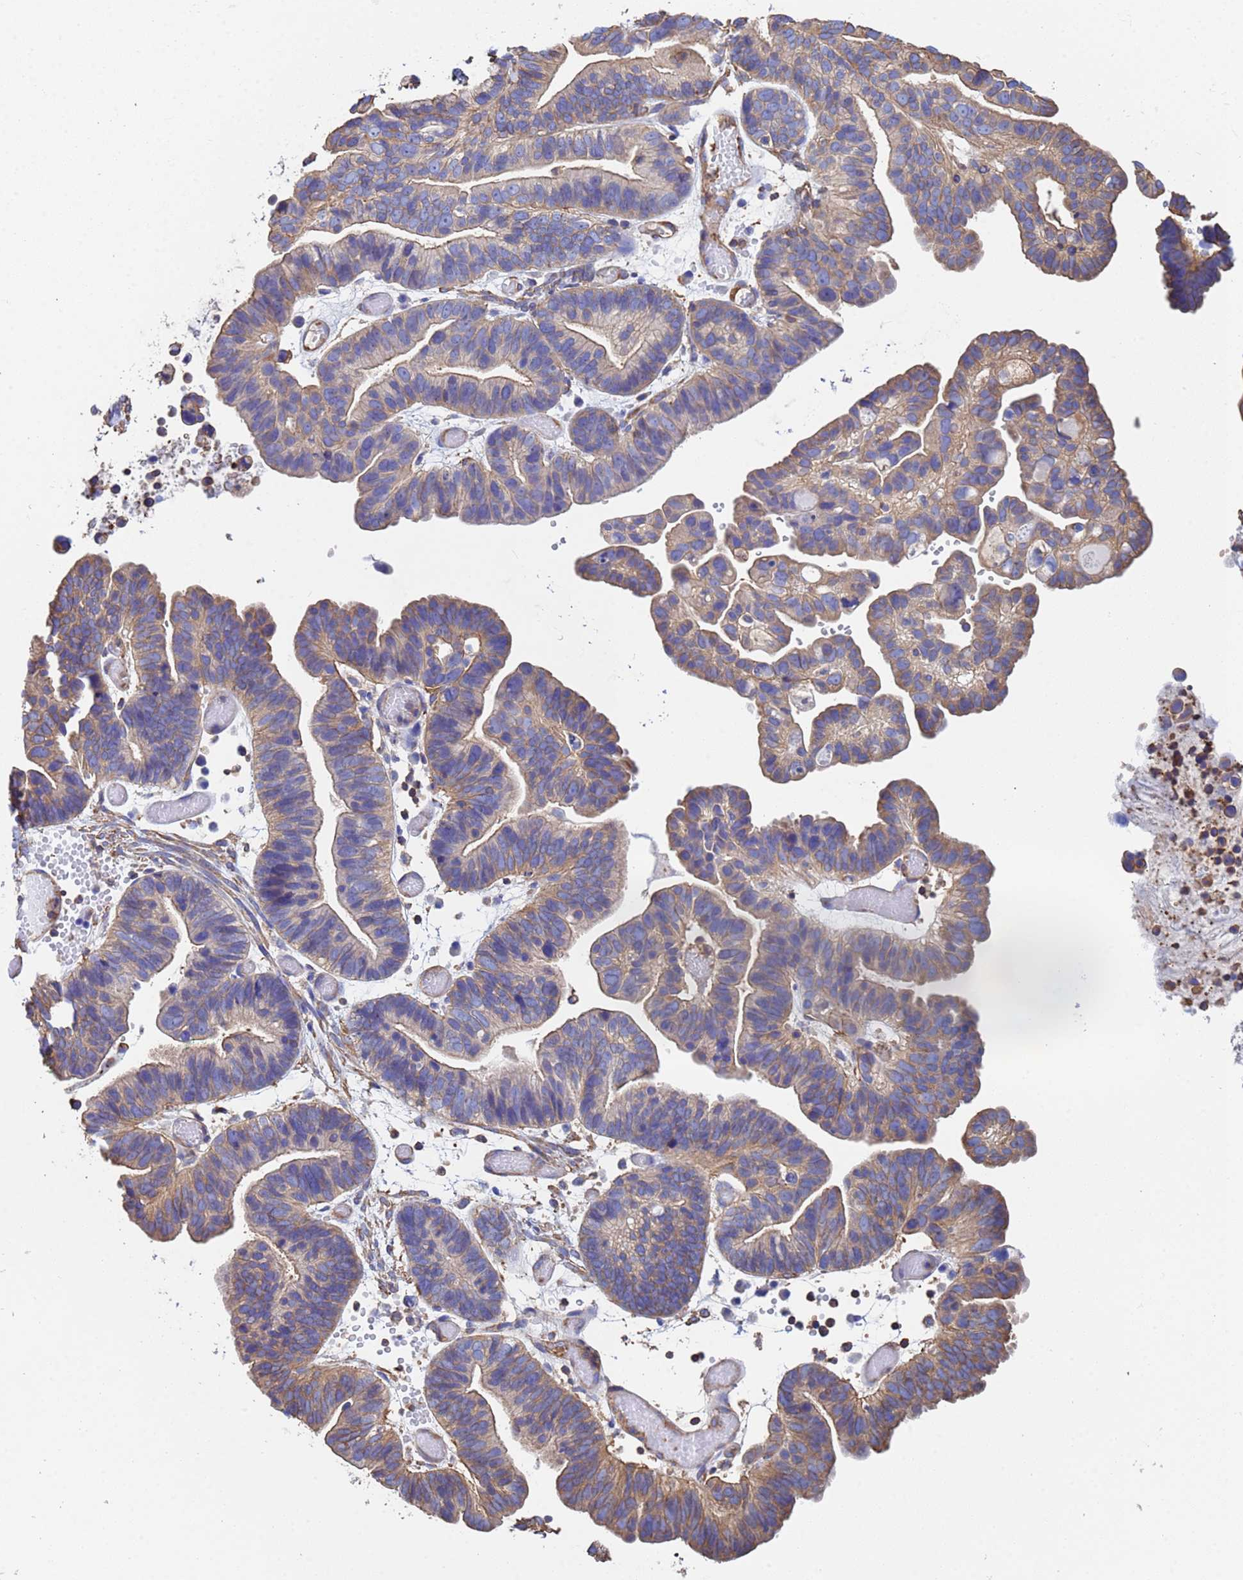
{"staining": {"intensity": "weak", "quantity": ">75%", "location": "cytoplasmic/membranous"}, "tissue": "ovarian cancer", "cell_type": "Tumor cells", "image_type": "cancer", "snomed": [{"axis": "morphology", "description": "Cystadenocarcinoma, serous, NOS"}, {"axis": "topography", "description": "Ovary"}], "caption": "Ovarian serous cystadenocarcinoma stained for a protein demonstrates weak cytoplasmic/membranous positivity in tumor cells.", "gene": "MYL12A", "patient": {"sex": "female", "age": 56}}